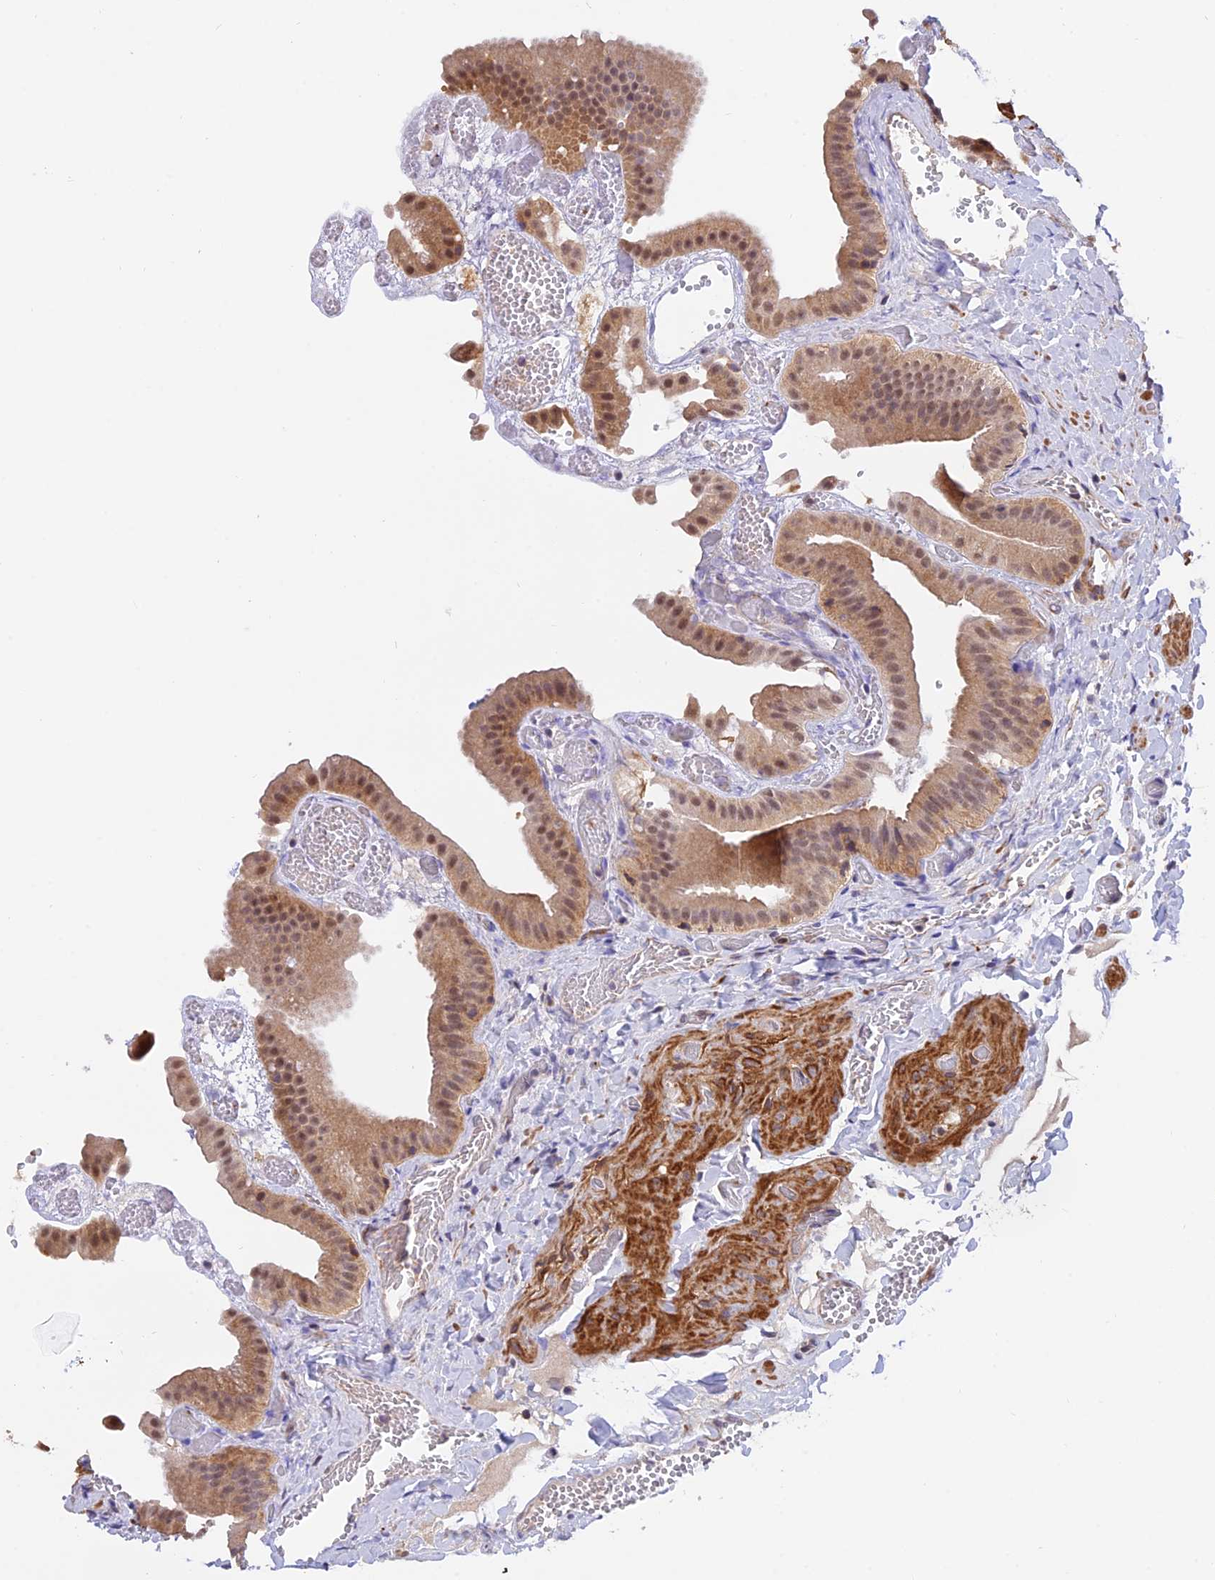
{"staining": {"intensity": "moderate", "quantity": ">75%", "location": "cytoplasmic/membranous,nuclear"}, "tissue": "gallbladder", "cell_type": "Glandular cells", "image_type": "normal", "snomed": [{"axis": "morphology", "description": "Normal tissue, NOS"}, {"axis": "topography", "description": "Gallbladder"}], "caption": "This photomicrograph displays IHC staining of normal human gallbladder, with medium moderate cytoplasmic/membranous,nuclear expression in approximately >75% of glandular cells.", "gene": "PSMB3", "patient": {"sex": "female", "age": 64}}